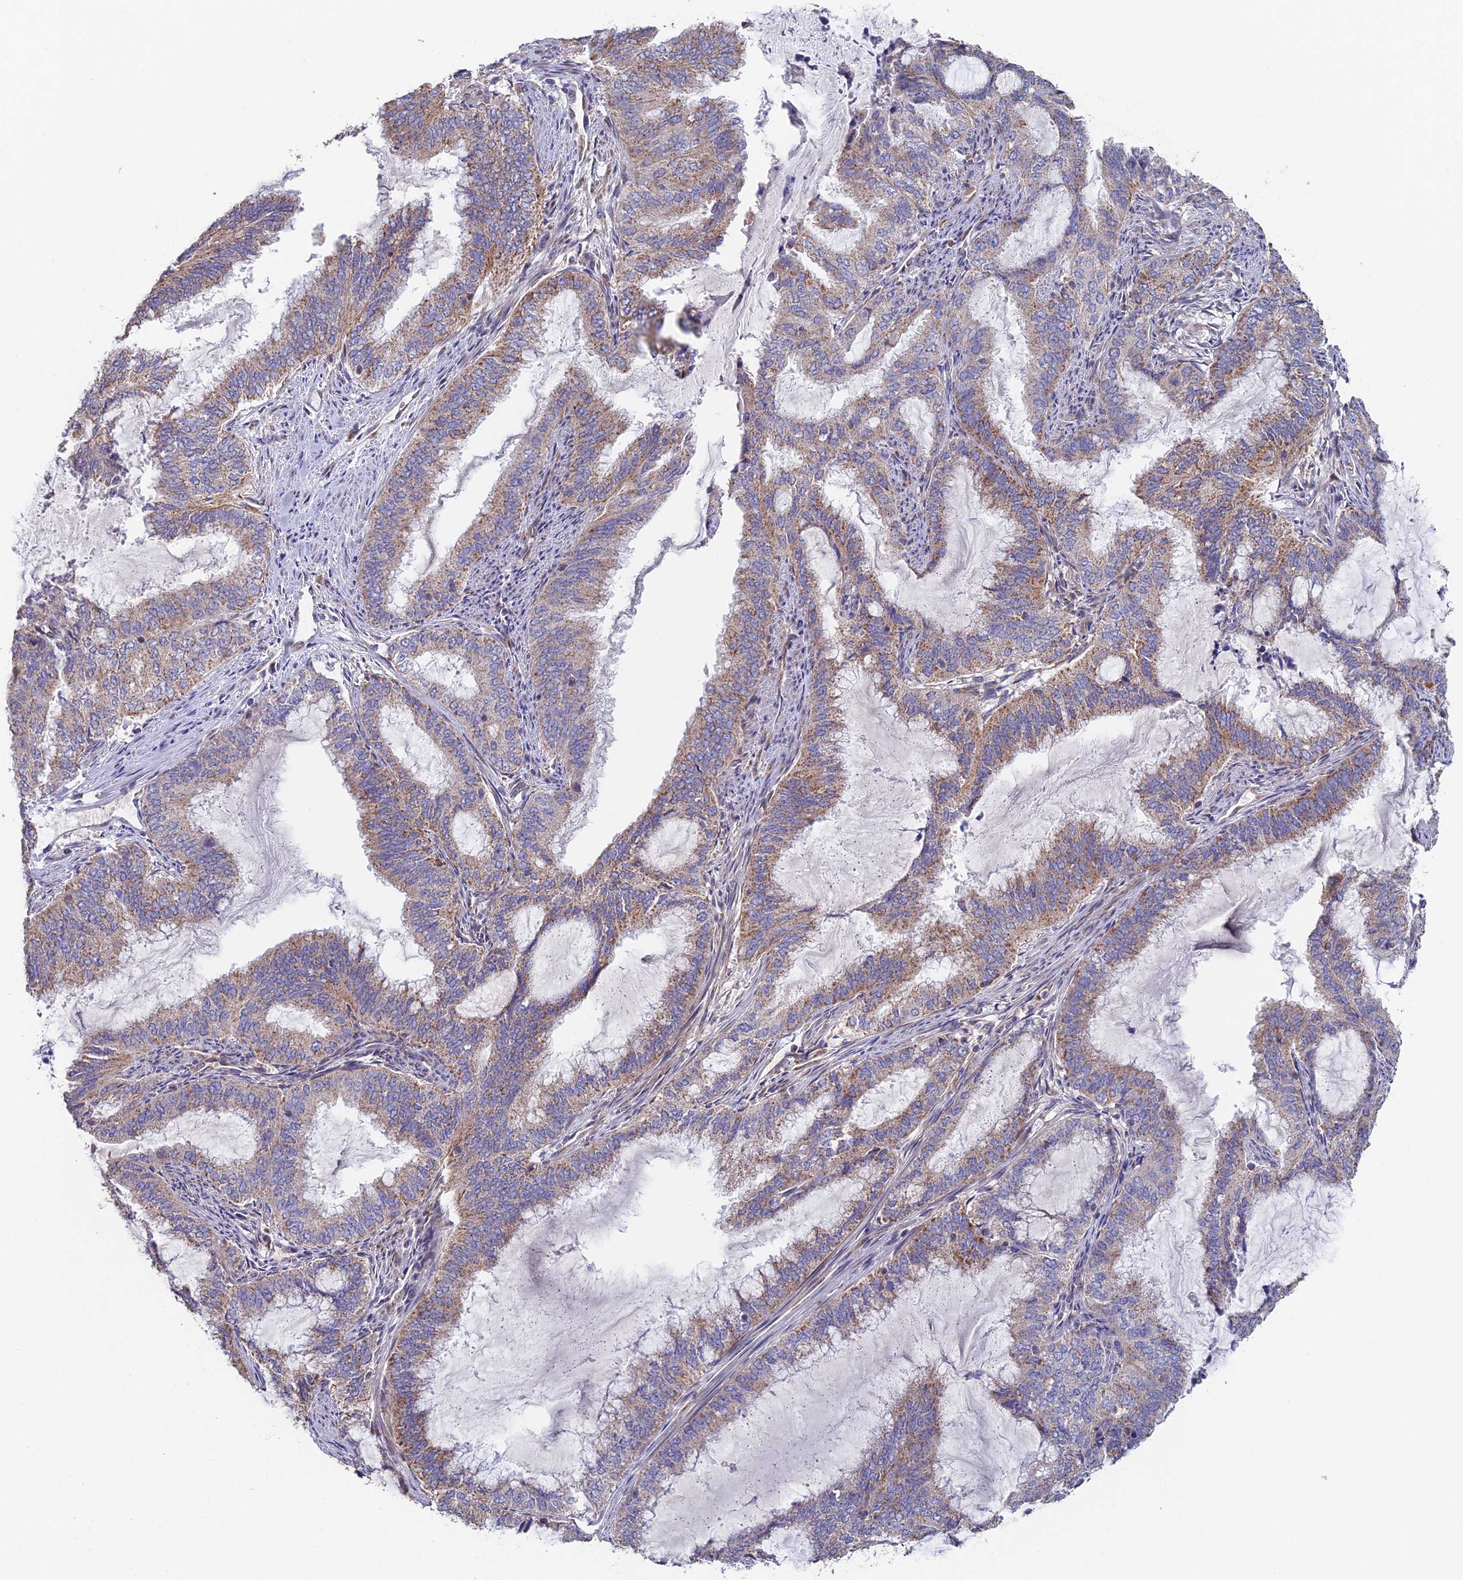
{"staining": {"intensity": "moderate", "quantity": "<25%", "location": "cytoplasmic/membranous"}, "tissue": "endometrial cancer", "cell_type": "Tumor cells", "image_type": "cancer", "snomed": [{"axis": "morphology", "description": "Adenocarcinoma, NOS"}, {"axis": "topography", "description": "Endometrium"}], "caption": "Tumor cells display moderate cytoplasmic/membranous positivity in approximately <25% of cells in adenocarcinoma (endometrial).", "gene": "ECSIT", "patient": {"sex": "female", "age": 51}}